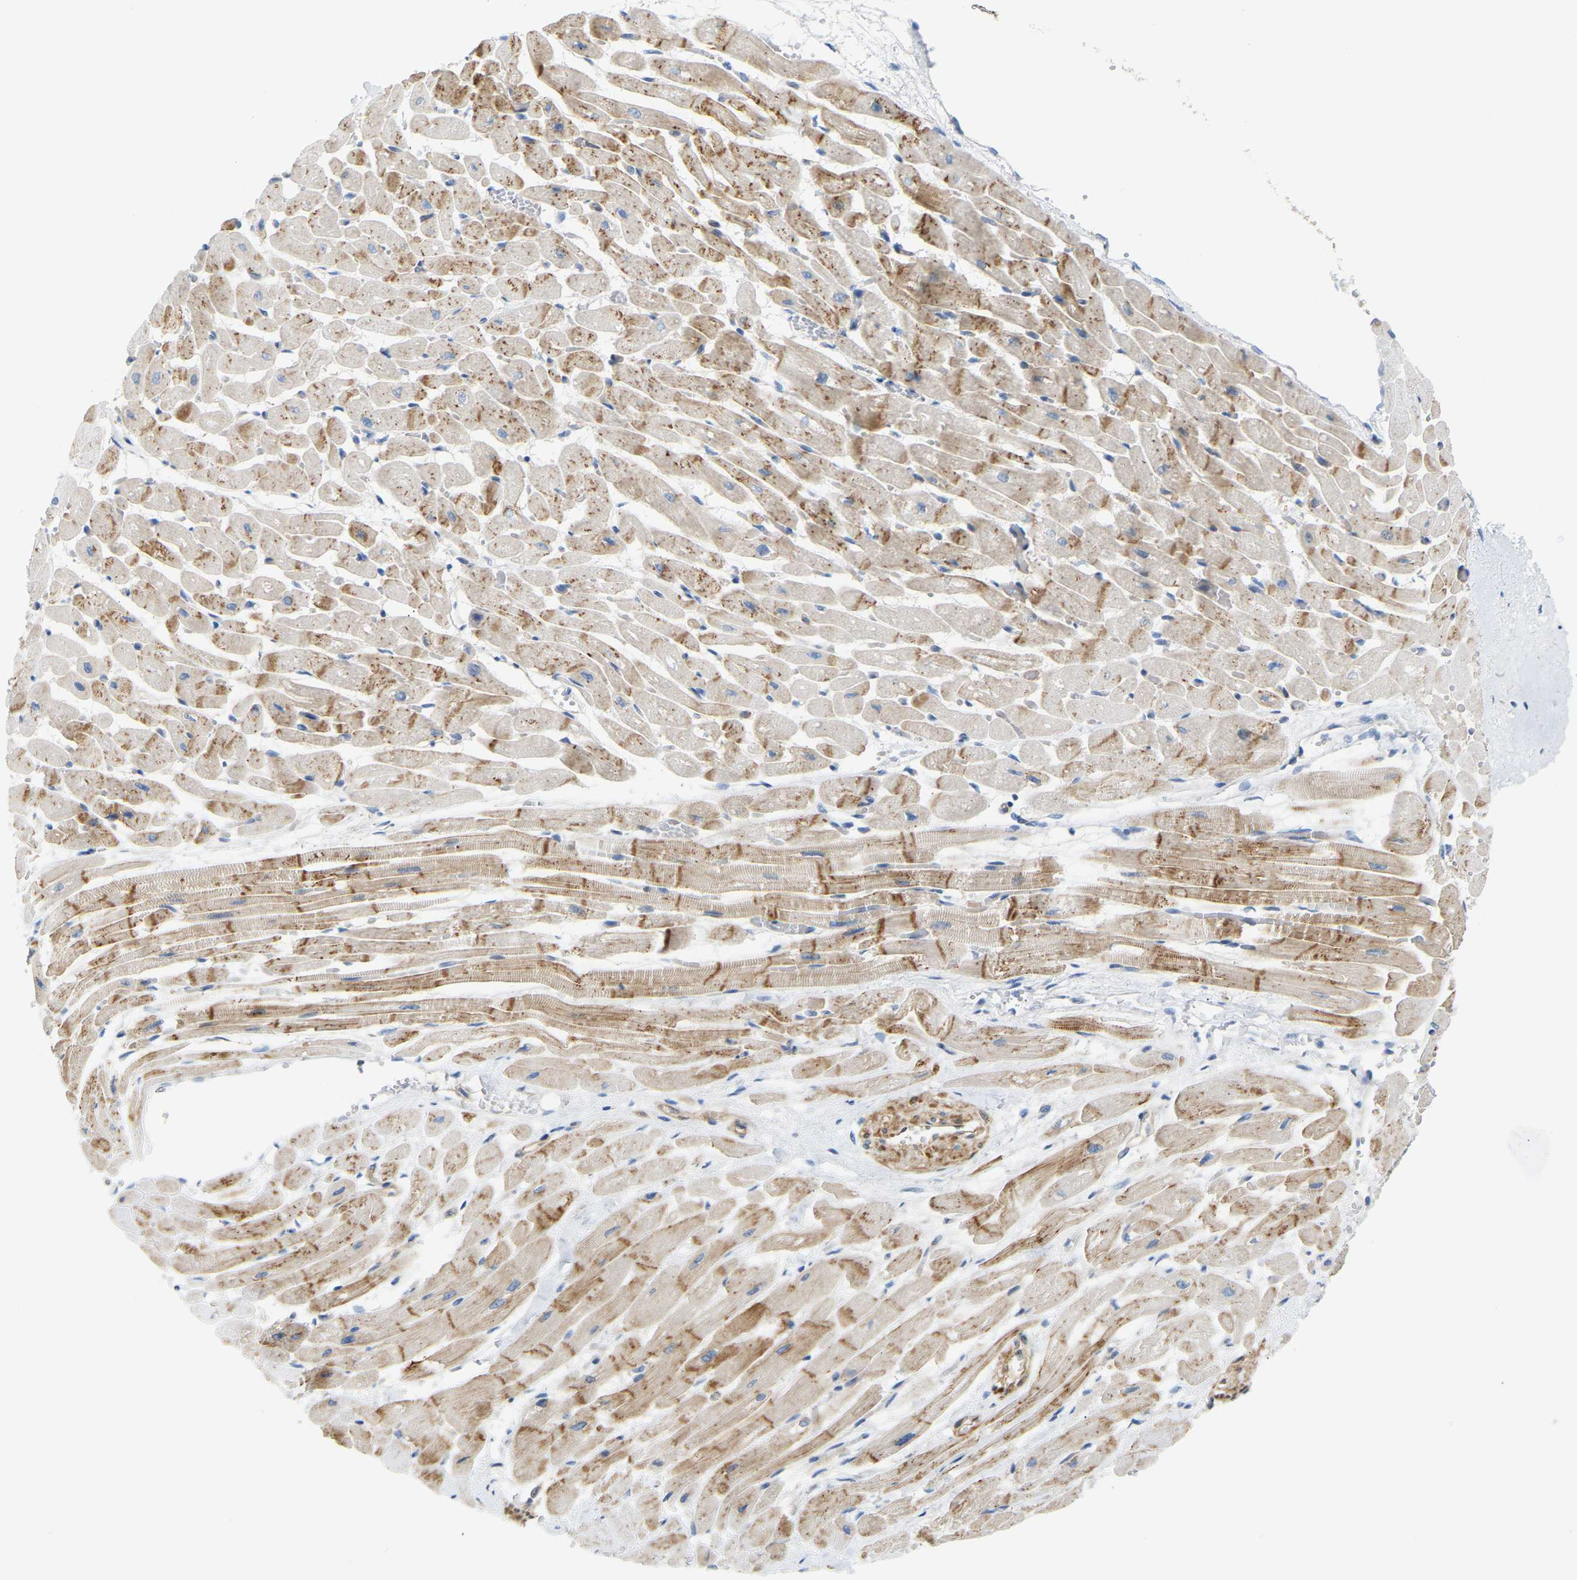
{"staining": {"intensity": "moderate", "quantity": "25%-75%", "location": "cytoplasmic/membranous"}, "tissue": "heart muscle", "cell_type": "Cardiomyocytes", "image_type": "normal", "snomed": [{"axis": "morphology", "description": "Normal tissue, NOS"}, {"axis": "topography", "description": "Heart"}], "caption": "Protein expression analysis of benign heart muscle demonstrates moderate cytoplasmic/membranous staining in about 25%-75% of cardiomyocytes. (DAB (3,3'-diaminobenzidine) = brown stain, brightfield microscopy at high magnification).", "gene": "PLCG2", "patient": {"sex": "male", "age": 45}}